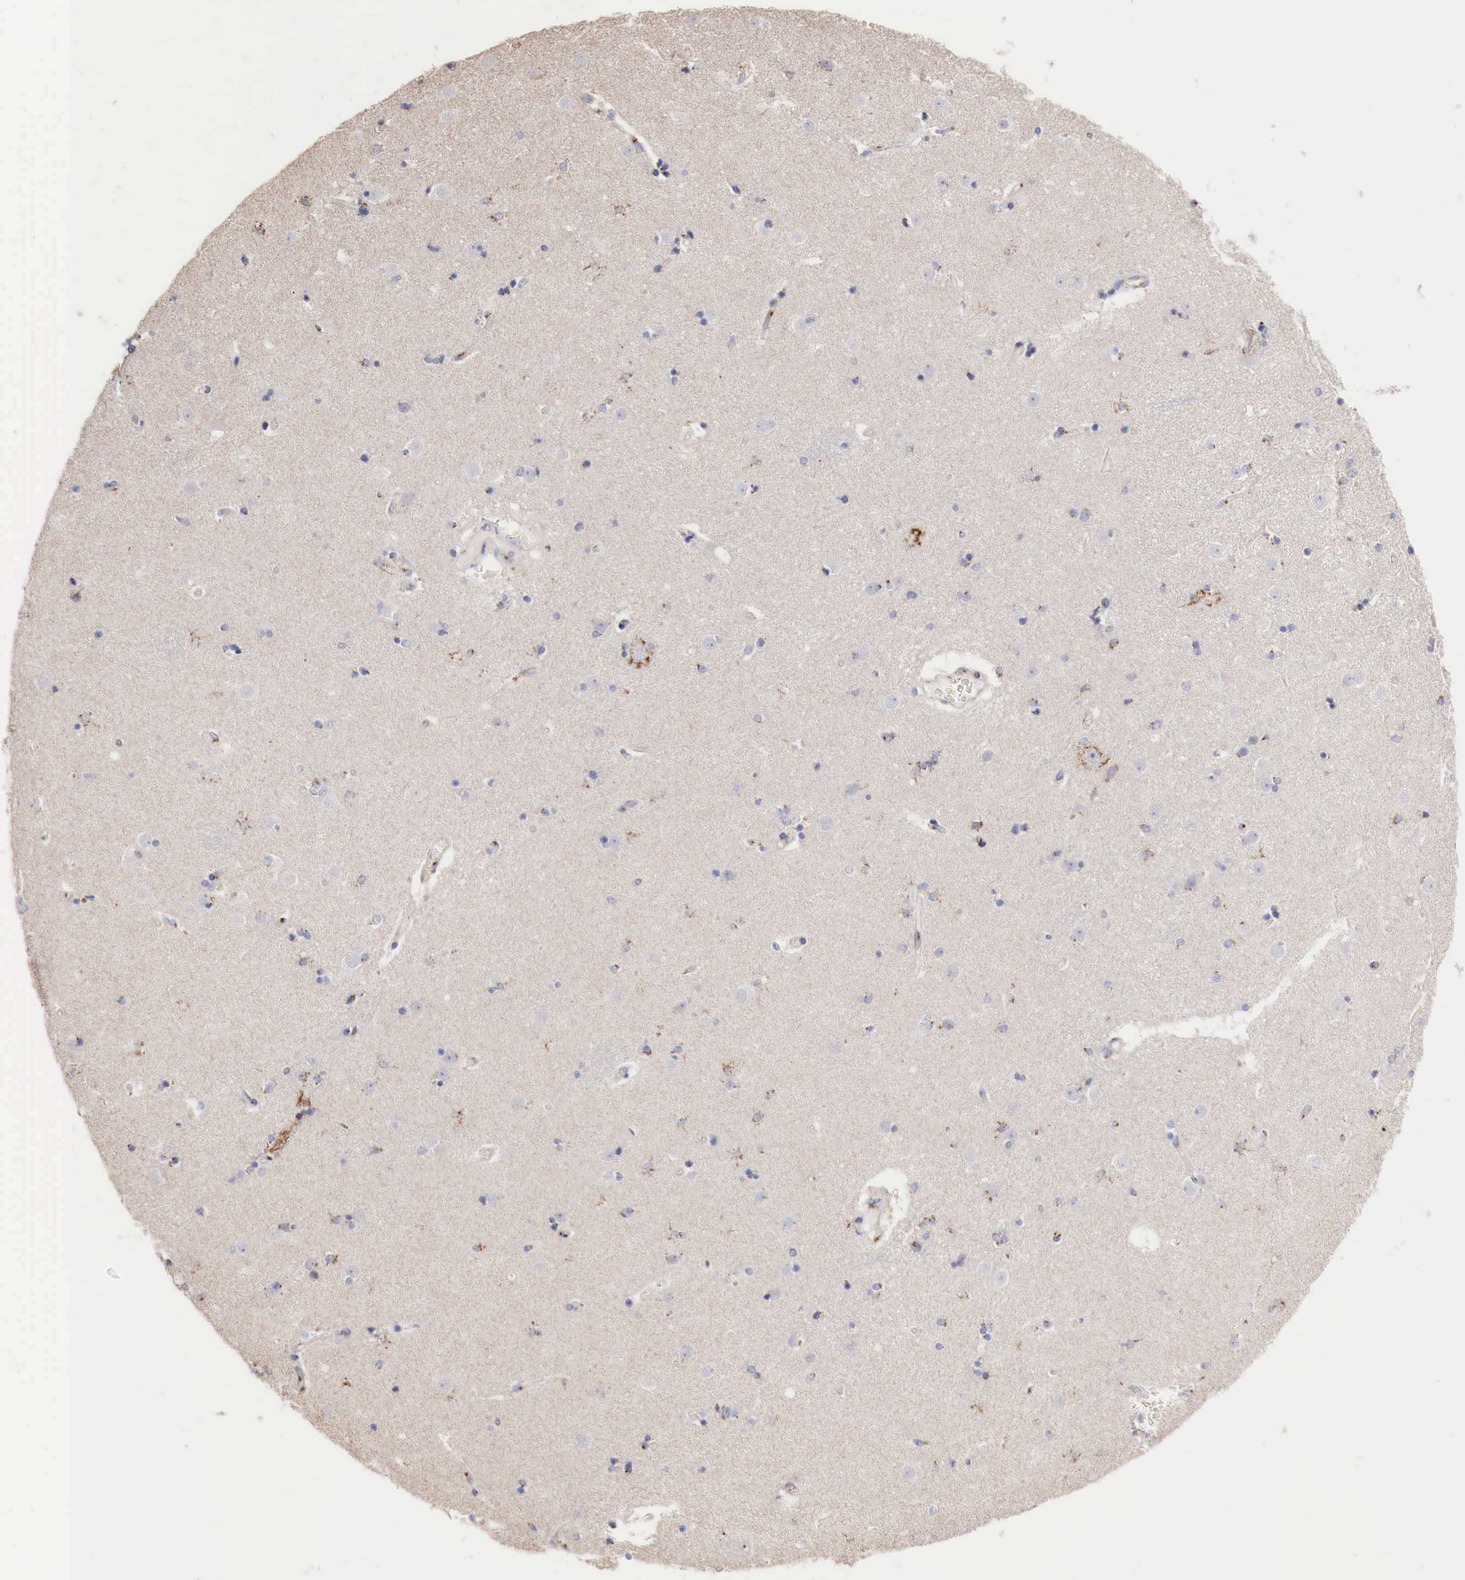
{"staining": {"intensity": "weak", "quantity": "<25%", "location": "cytoplasmic/membranous"}, "tissue": "caudate", "cell_type": "Glial cells", "image_type": "normal", "snomed": [{"axis": "morphology", "description": "Normal tissue, NOS"}, {"axis": "topography", "description": "Lateral ventricle wall"}], "caption": "Protein analysis of unremarkable caudate demonstrates no significant expression in glial cells.", "gene": "SYAP1", "patient": {"sex": "female", "age": 54}}